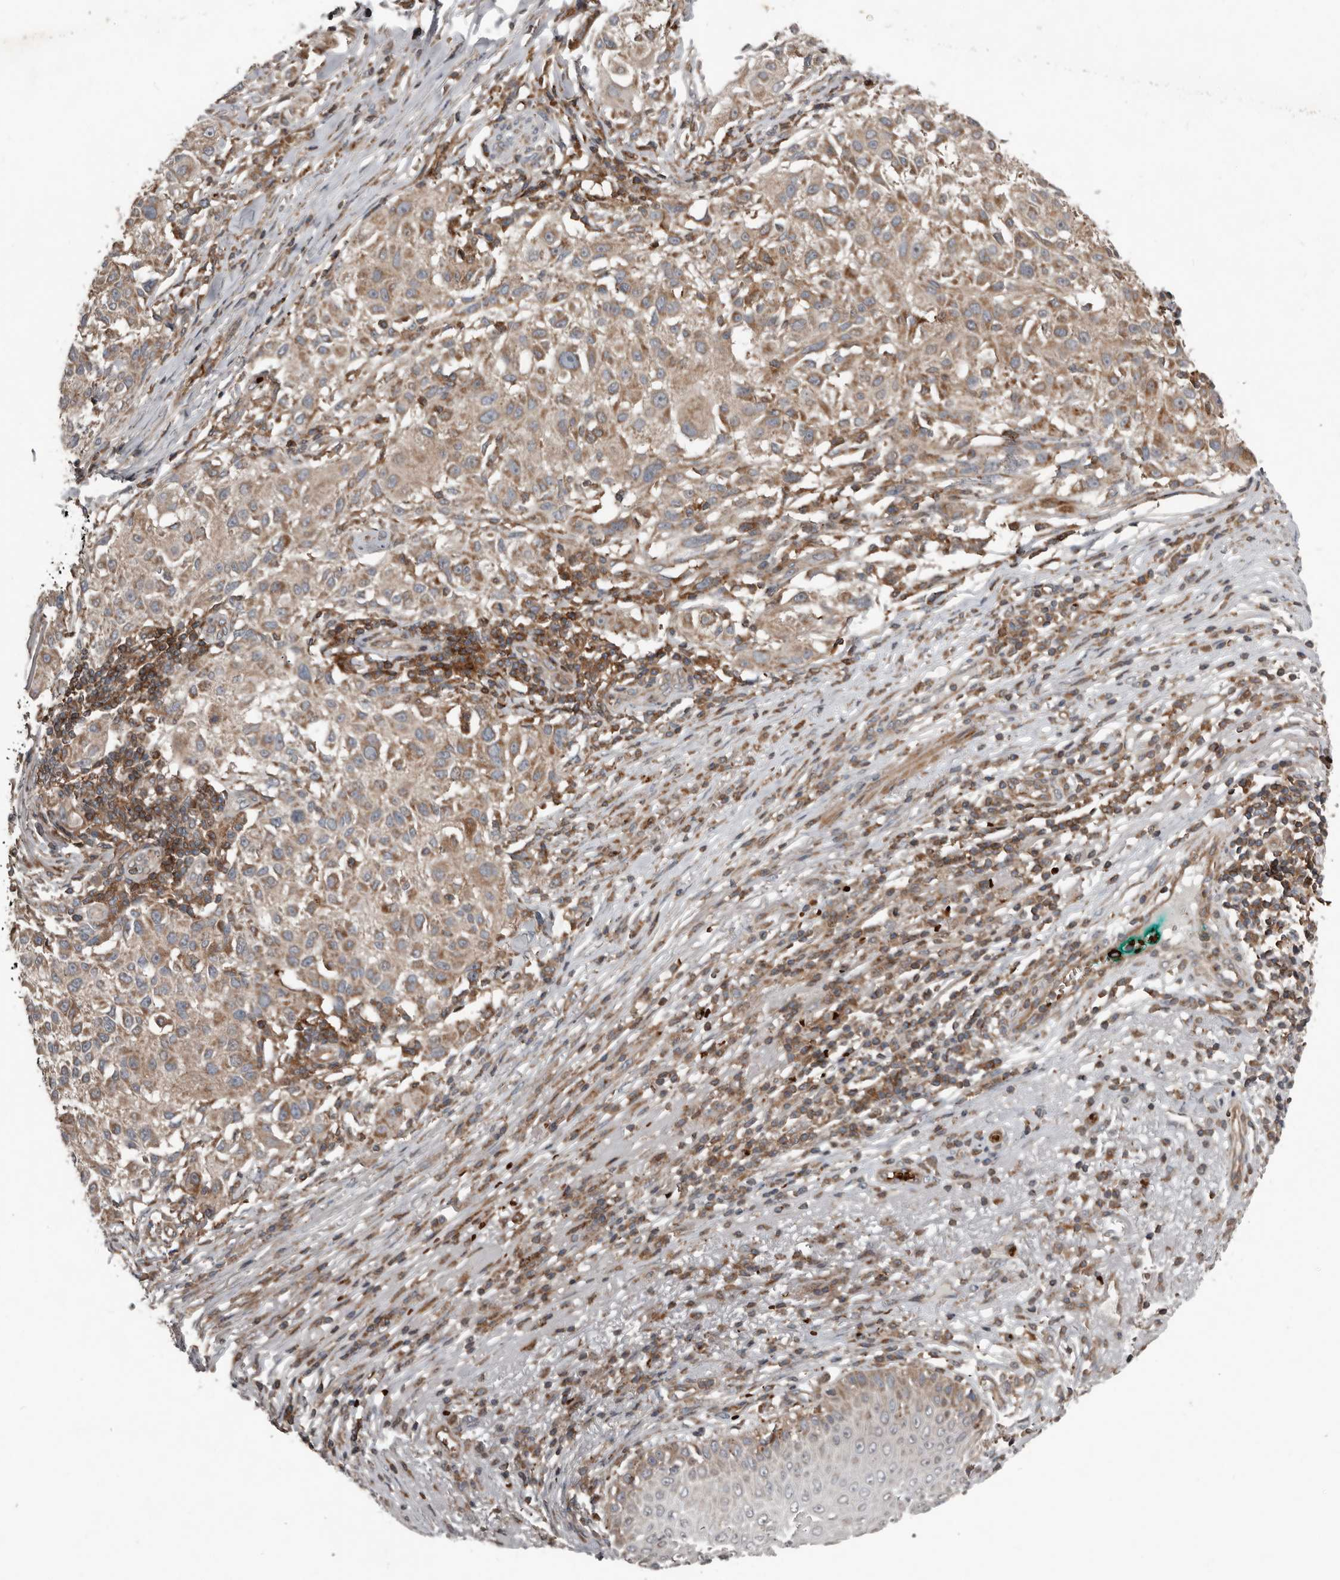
{"staining": {"intensity": "weak", "quantity": ">75%", "location": "cytoplasmic/membranous"}, "tissue": "melanoma", "cell_type": "Tumor cells", "image_type": "cancer", "snomed": [{"axis": "morphology", "description": "Necrosis, NOS"}, {"axis": "morphology", "description": "Malignant melanoma, NOS"}, {"axis": "topography", "description": "Skin"}], "caption": "Brown immunohistochemical staining in melanoma displays weak cytoplasmic/membranous positivity in approximately >75% of tumor cells. (Brightfield microscopy of DAB IHC at high magnification).", "gene": "FBXO31", "patient": {"sex": "female", "age": 87}}